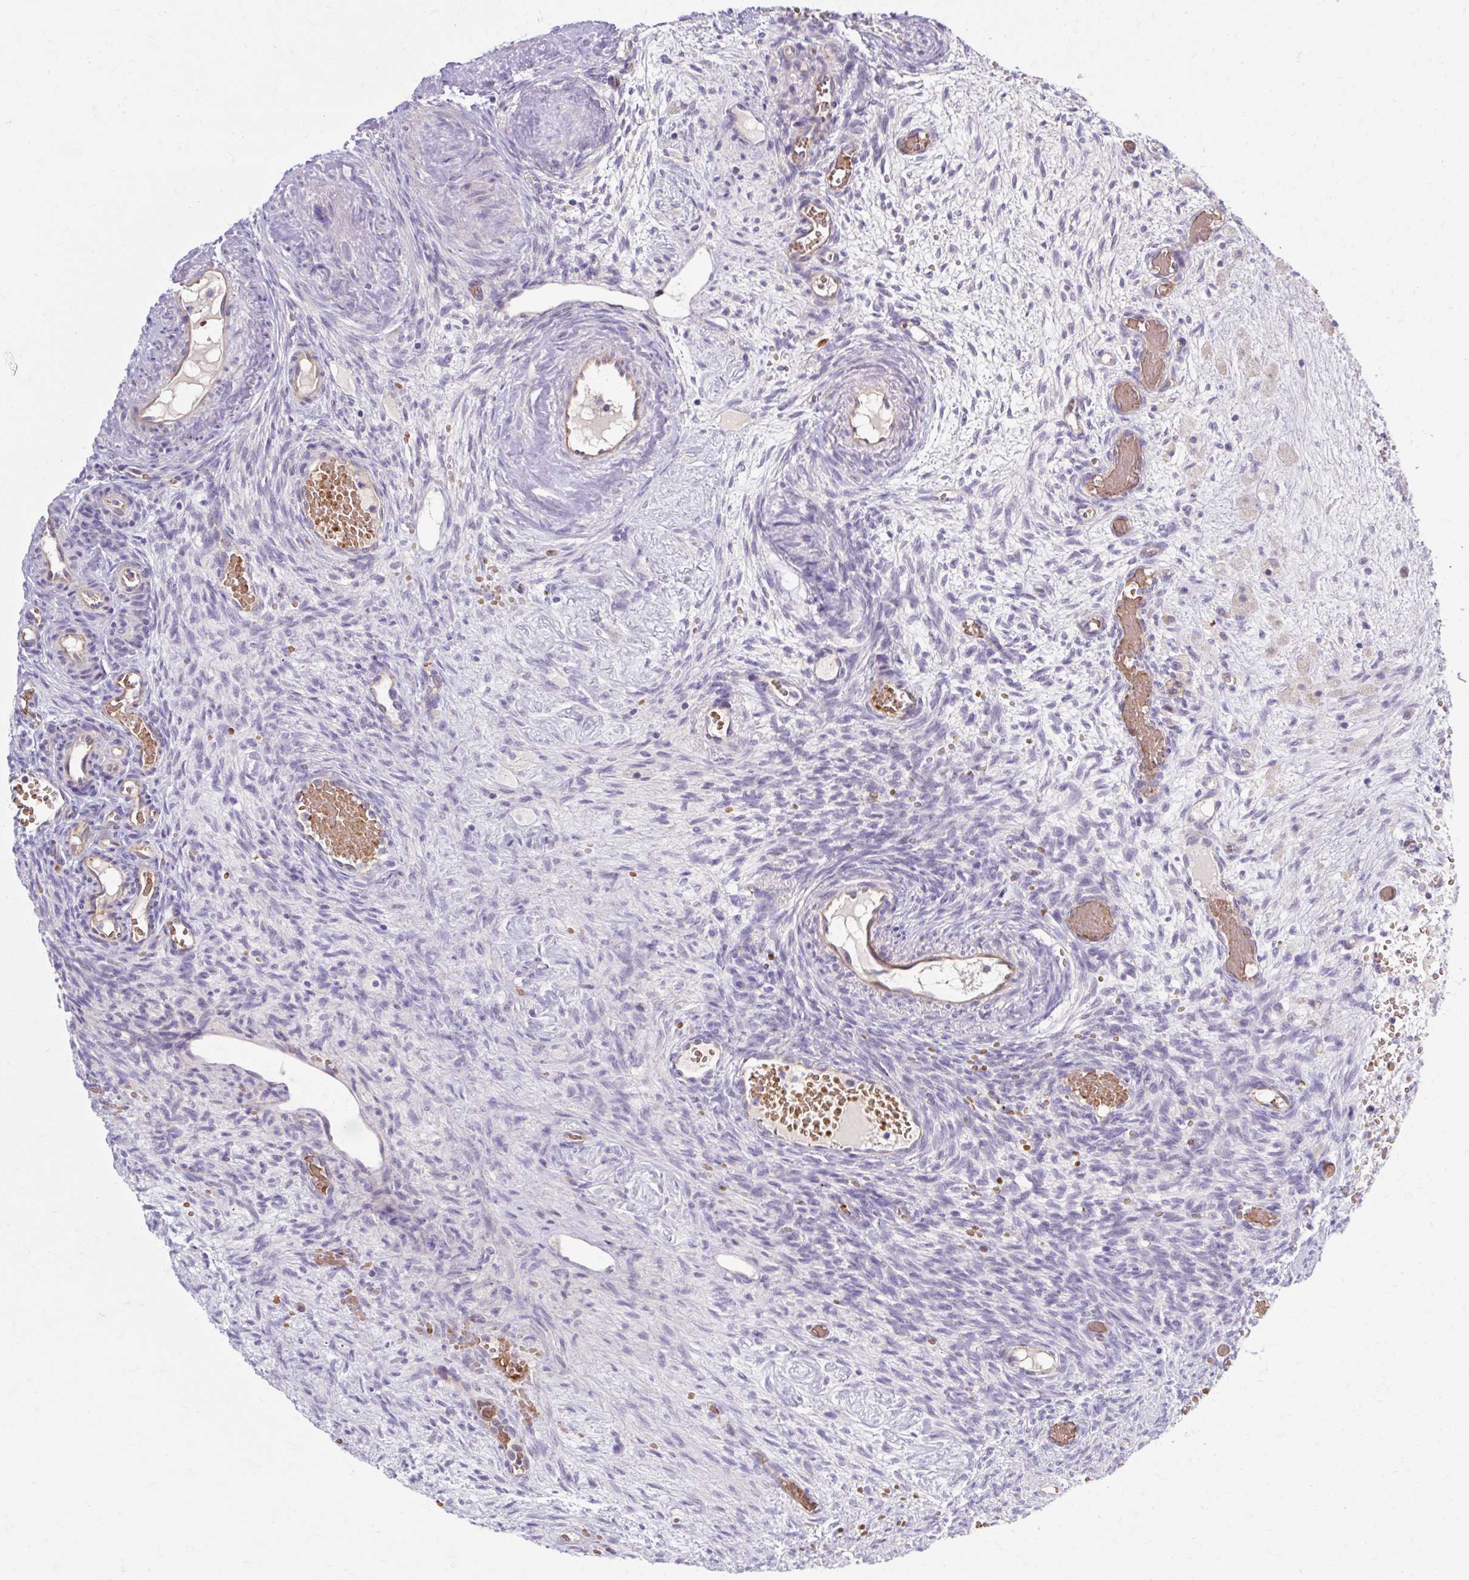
{"staining": {"intensity": "negative", "quantity": "none", "location": "none"}, "tissue": "ovary", "cell_type": "Follicle cells", "image_type": "normal", "snomed": [{"axis": "morphology", "description": "Normal tissue, NOS"}, {"axis": "topography", "description": "Ovary"}], "caption": "Protein analysis of normal ovary reveals no significant staining in follicle cells. (DAB immunohistochemistry (IHC) with hematoxylin counter stain).", "gene": "USHBP1", "patient": {"sex": "female", "age": 67}}